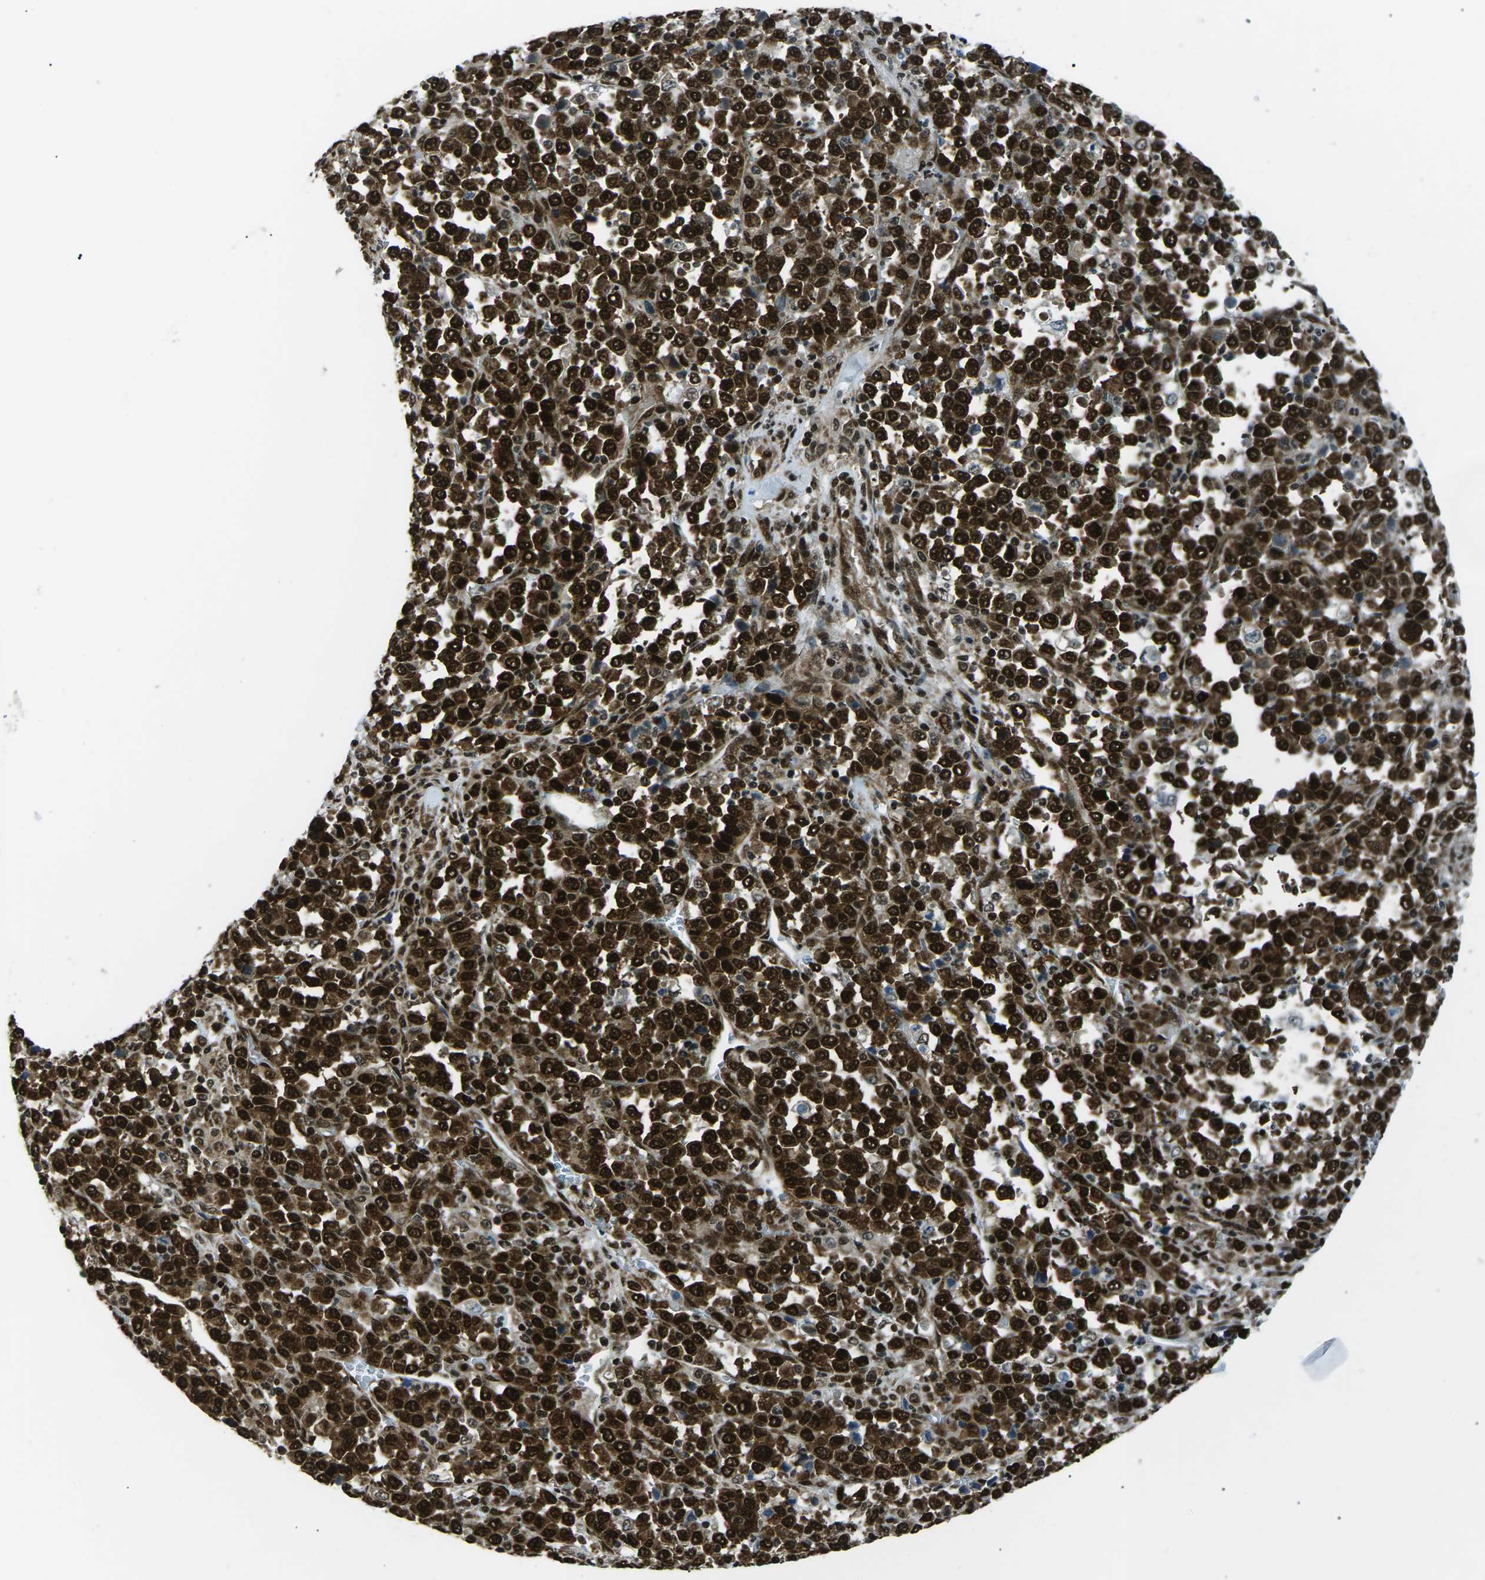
{"staining": {"intensity": "strong", "quantity": ">75%", "location": "nuclear"}, "tissue": "stomach cancer", "cell_type": "Tumor cells", "image_type": "cancer", "snomed": [{"axis": "morphology", "description": "Normal tissue, NOS"}, {"axis": "morphology", "description": "Adenocarcinoma, NOS"}, {"axis": "topography", "description": "Stomach, upper"}, {"axis": "topography", "description": "Stomach"}], "caption": "DAB immunohistochemical staining of human adenocarcinoma (stomach) demonstrates strong nuclear protein staining in approximately >75% of tumor cells.", "gene": "HNRNPK", "patient": {"sex": "male", "age": 59}}